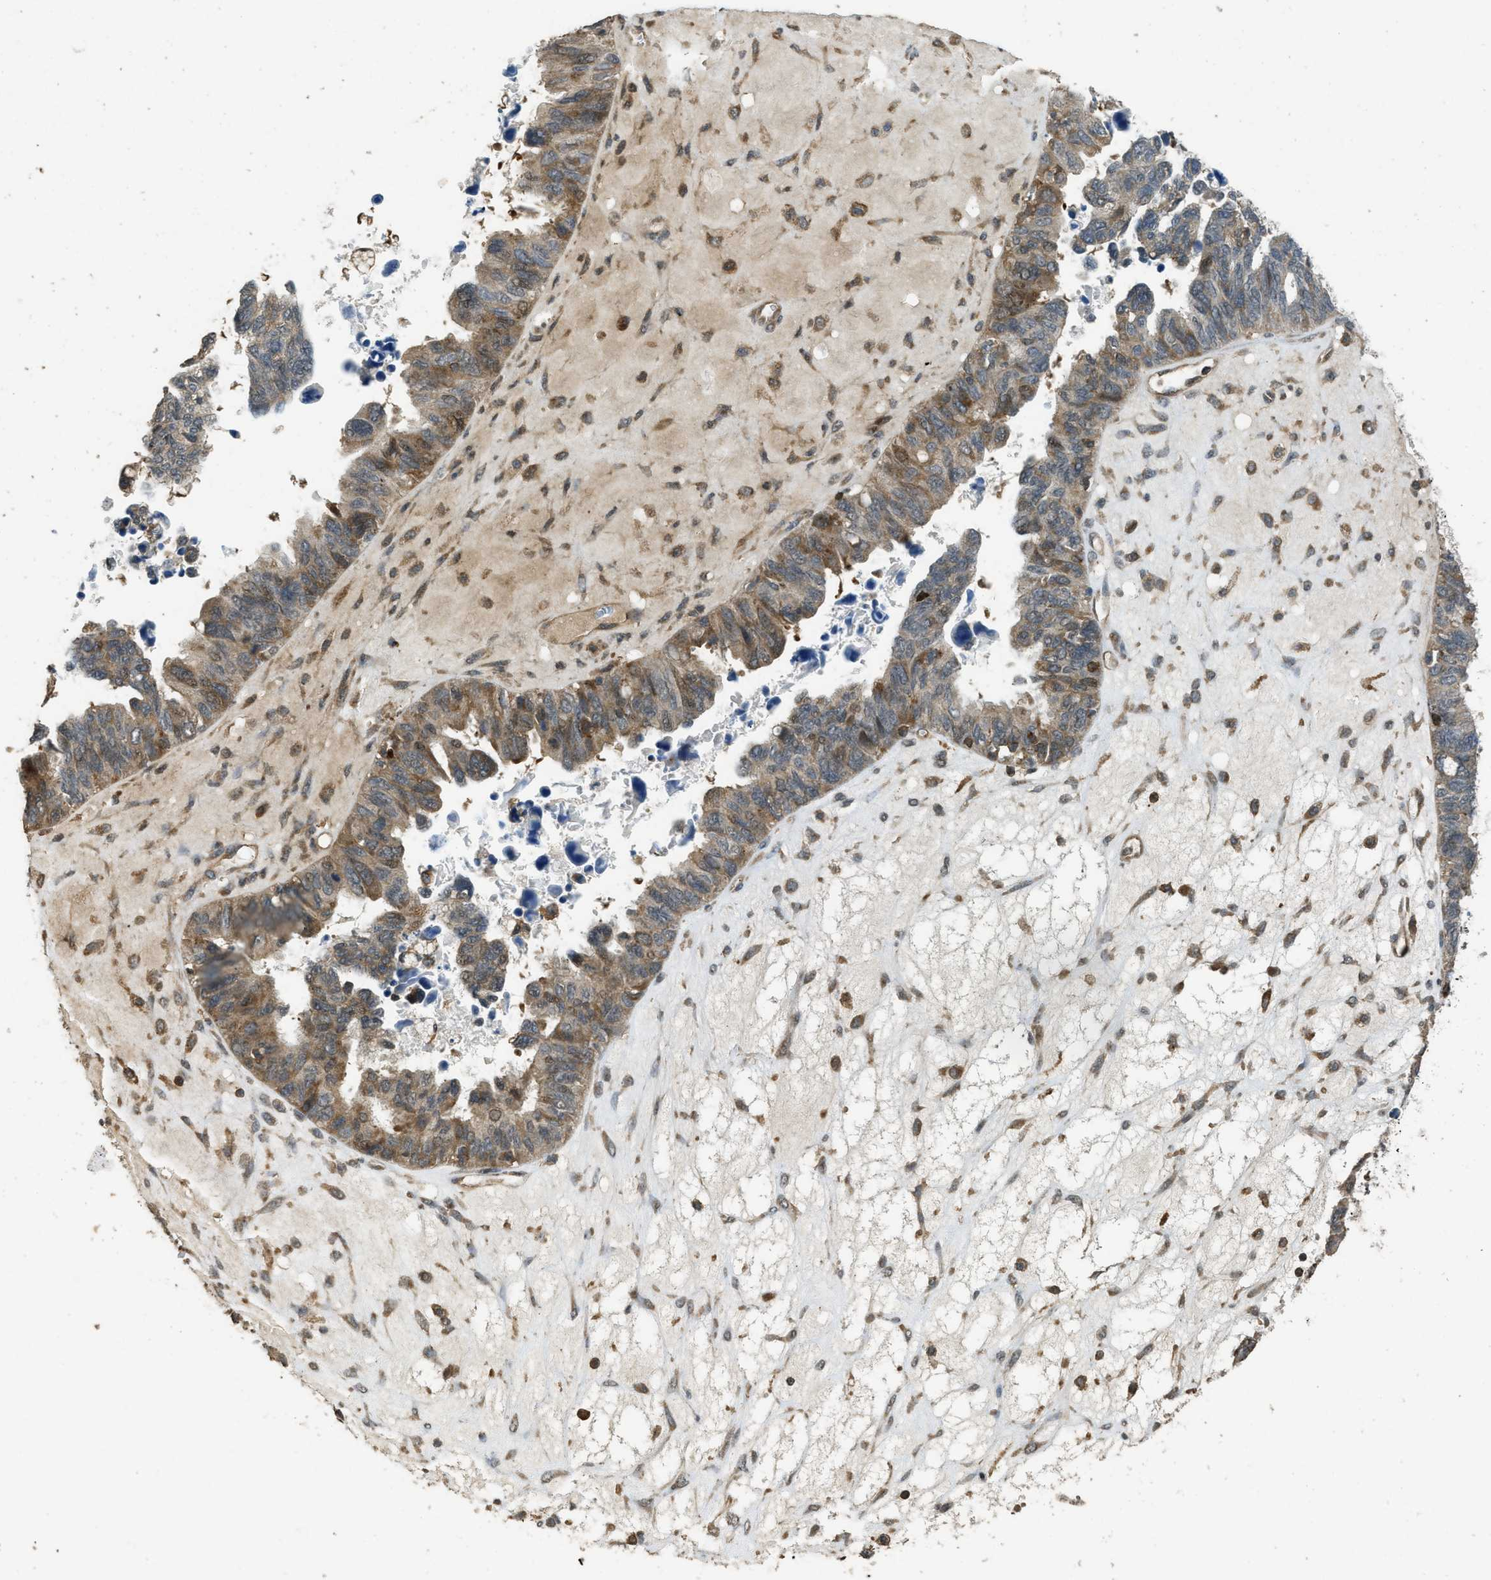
{"staining": {"intensity": "moderate", "quantity": "25%-75%", "location": "cytoplasmic/membranous"}, "tissue": "ovarian cancer", "cell_type": "Tumor cells", "image_type": "cancer", "snomed": [{"axis": "morphology", "description": "Cystadenocarcinoma, serous, NOS"}, {"axis": "topography", "description": "Ovary"}], "caption": "This image displays IHC staining of serous cystadenocarcinoma (ovarian), with medium moderate cytoplasmic/membranous expression in approximately 25%-75% of tumor cells.", "gene": "PPP6R3", "patient": {"sex": "female", "age": 79}}